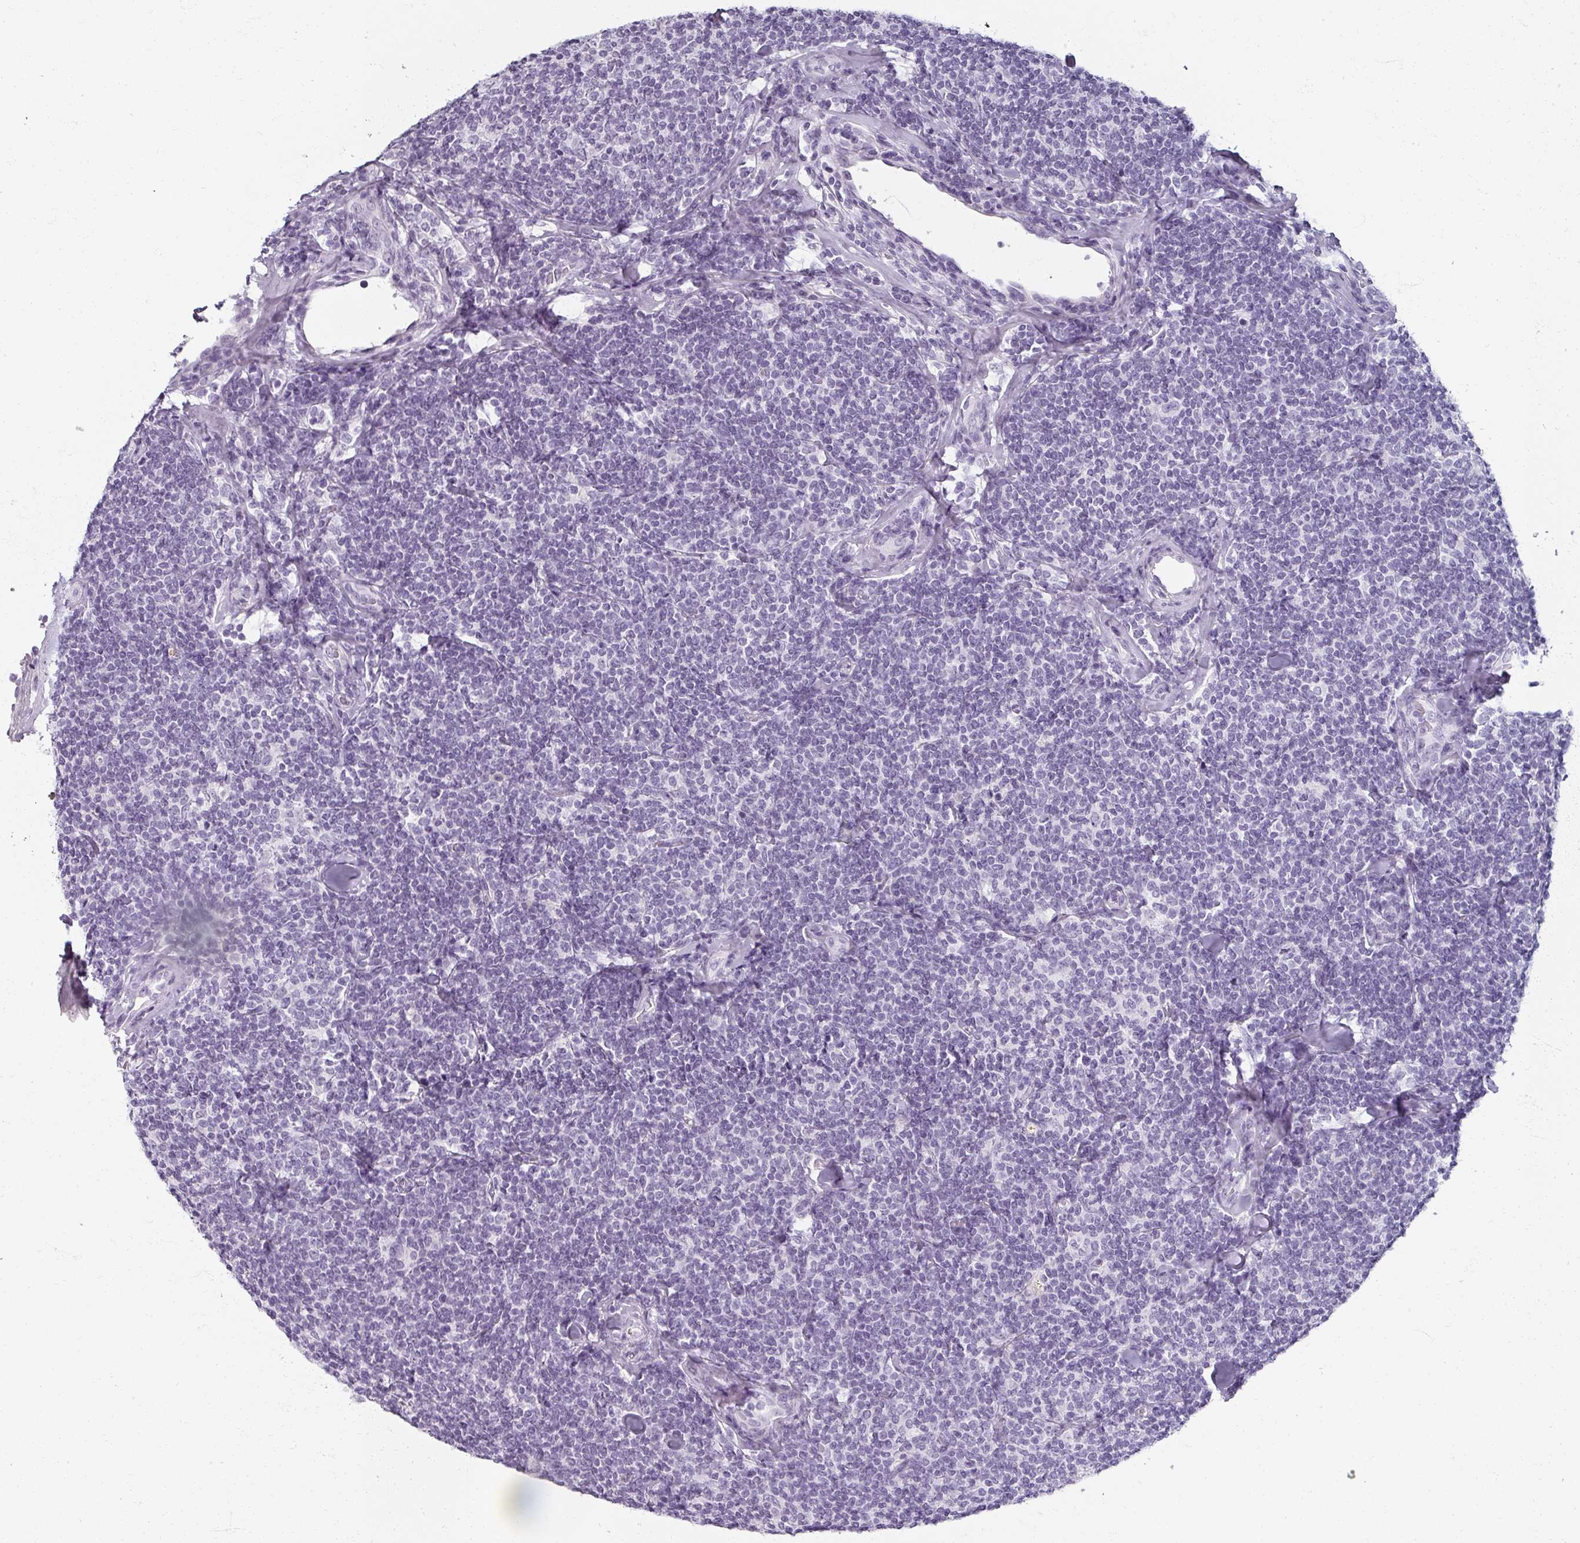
{"staining": {"intensity": "negative", "quantity": "none", "location": "none"}, "tissue": "lymphoma", "cell_type": "Tumor cells", "image_type": "cancer", "snomed": [{"axis": "morphology", "description": "Malignant lymphoma, non-Hodgkin's type, Low grade"}, {"axis": "topography", "description": "Lymph node"}], "caption": "DAB immunohistochemical staining of human low-grade malignant lymphoma, non-Hodgkin's type reveals no significant staining in tumor cells.", "gene": "REG3G", "patient": {"sex": "female", "age": 56}}